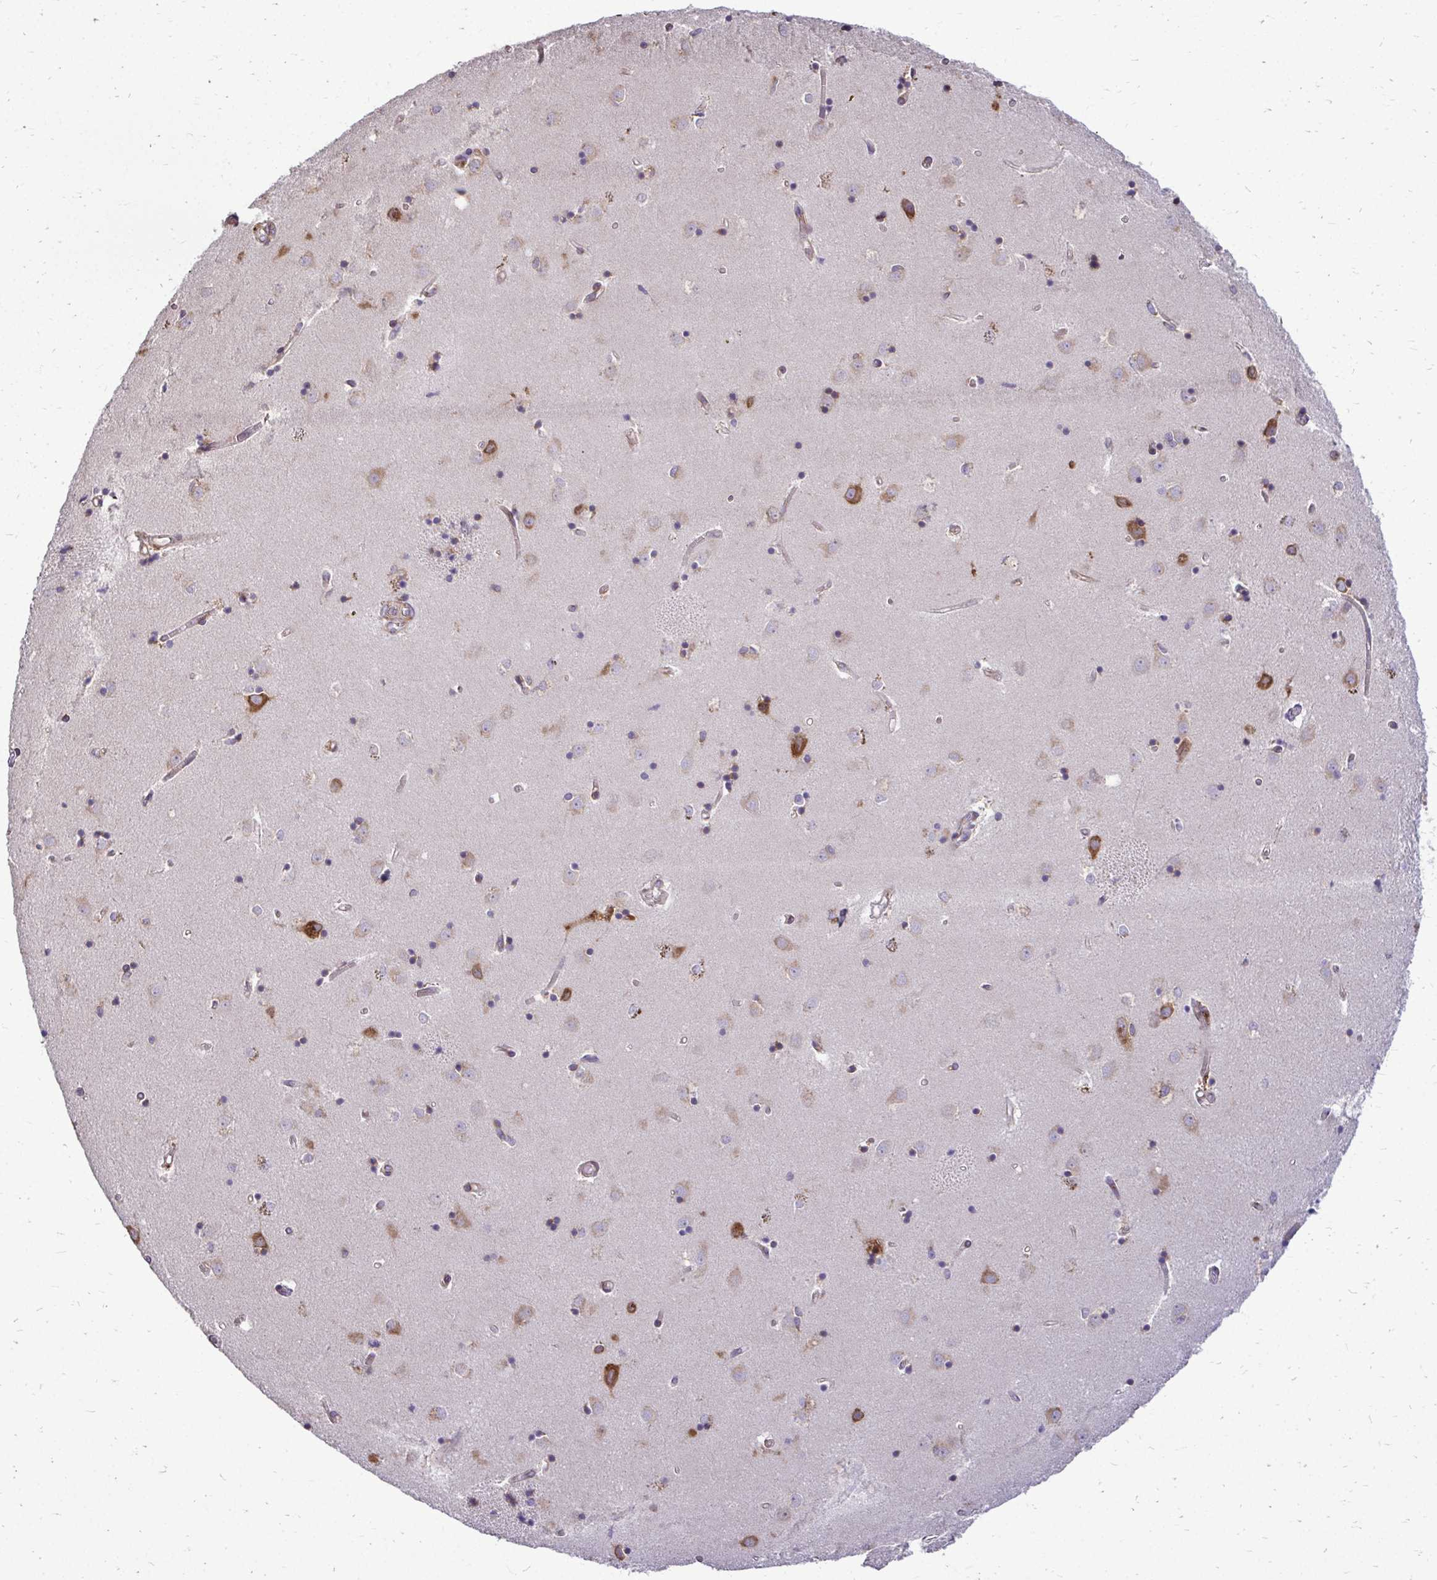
{"staining": {"intensity": "moderate", "quantity": "25%-75%", "location": "cytoplasmic/membranous"}, "tissue": "caudate", "cell_type": "Glial cells", "image_type": "normal", "snomed": [{"axis": "morphology", "description": "Normal tissue, NOS"}, {"axis": "topography", "description": "Lateral ventricle wall"}], "caption": "An IHC histopathology image of normal tissue is shown. Protein staining in brown labels moderate cytoplasmic/membranous positivity in caudate within glial cells.", "gene": "FMR1", "patient": {"sex": "male", "age": 54}}